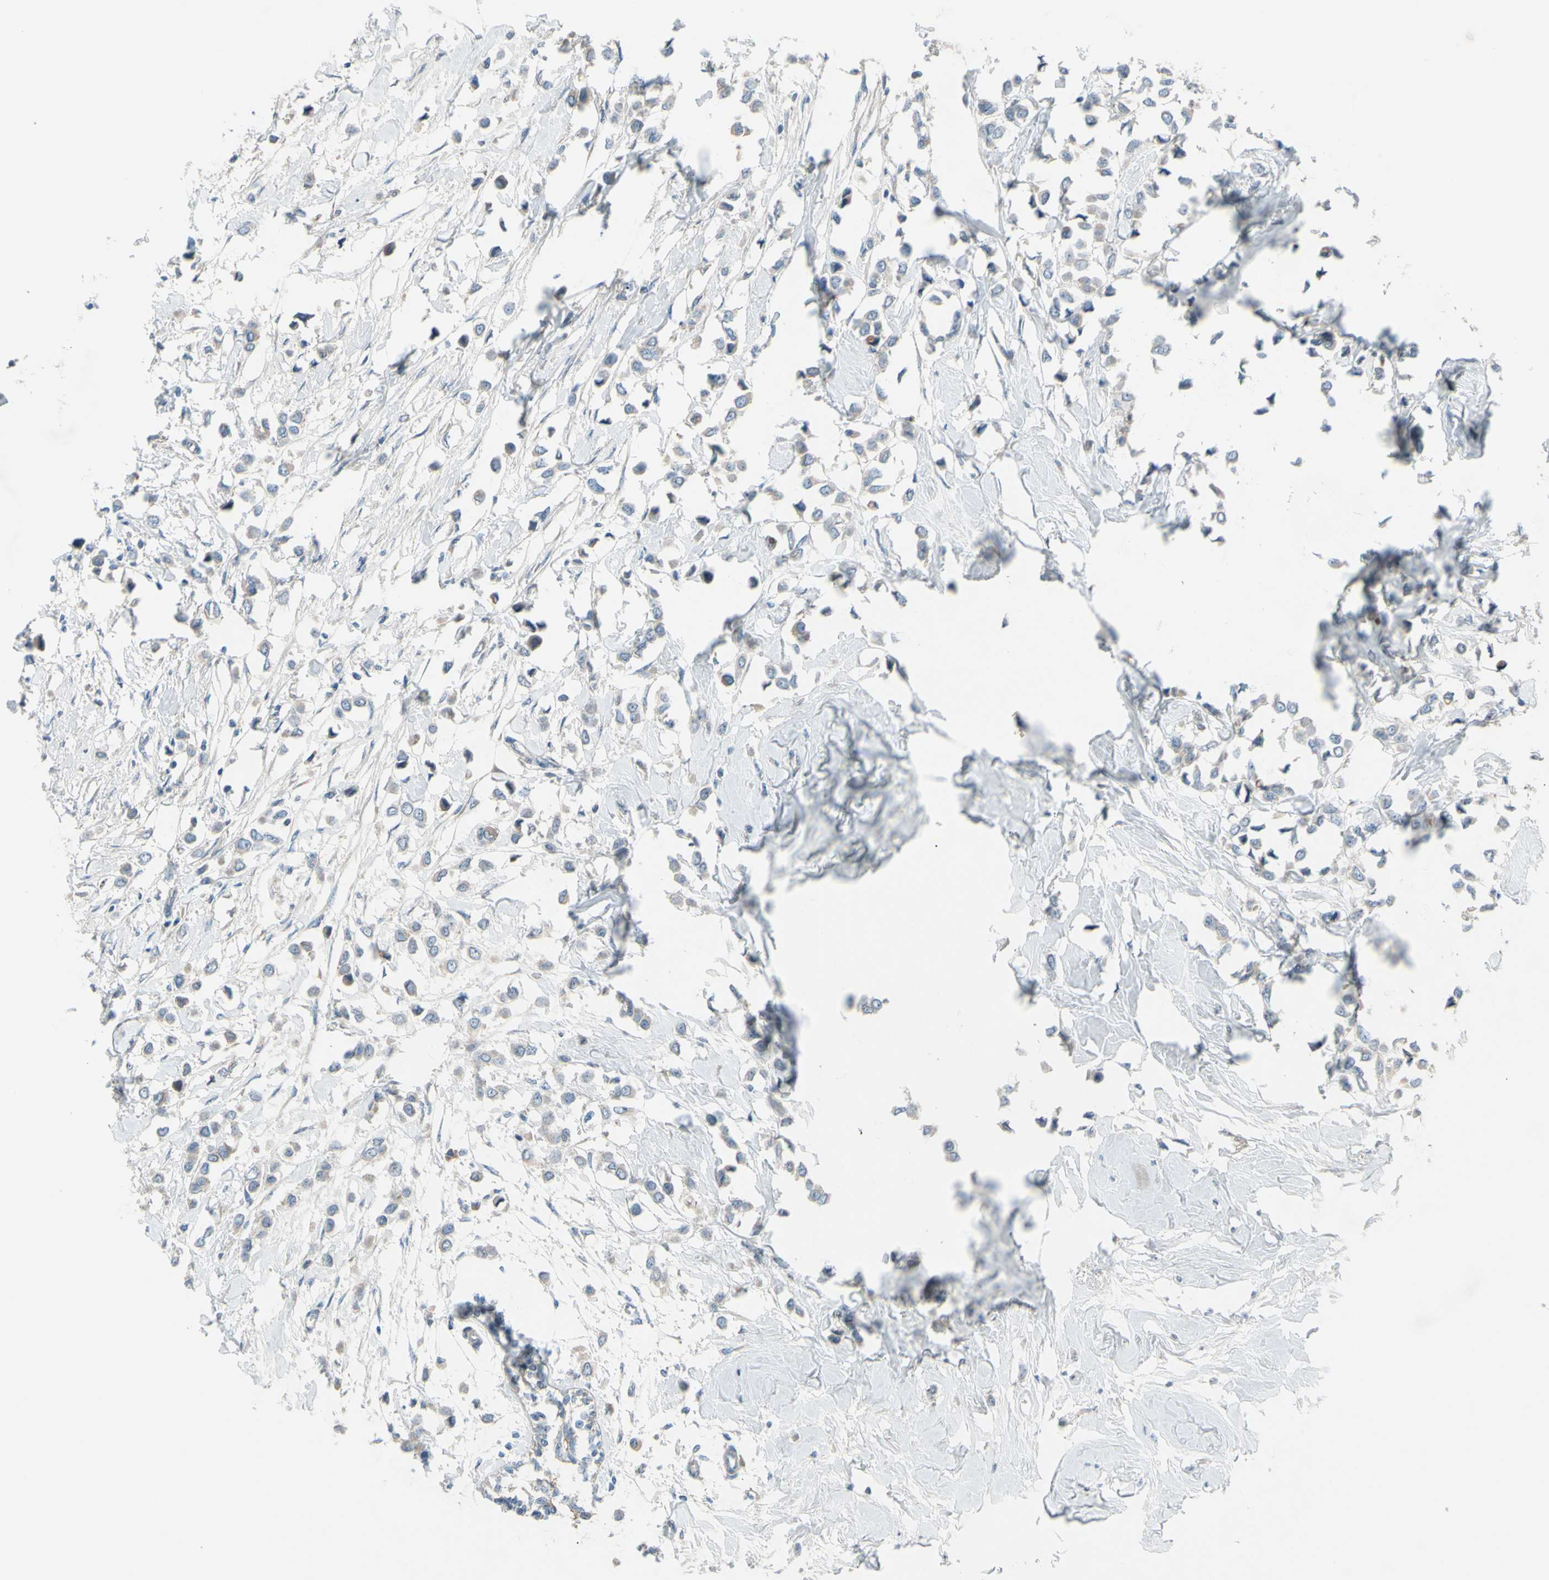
{"staining": {"intensity": "weak", "quantity": "<25%", "location": "cytoplasmic/membranous"}, "tissue": "breast cancer", "cell_type": "Tumor cells", "image_type": "cancer", "snomed": [{"axis": "morphology", "description": "Lobular carcinoma"}, {"axis": "topography", "description": "Breast"}], "caption": "Immunohistochemical staining of human breast lobular carcinoma shows no significant staining in tumor cells.", "gene": "ATRN", "patient": {"sex": "female", "age": 51}}